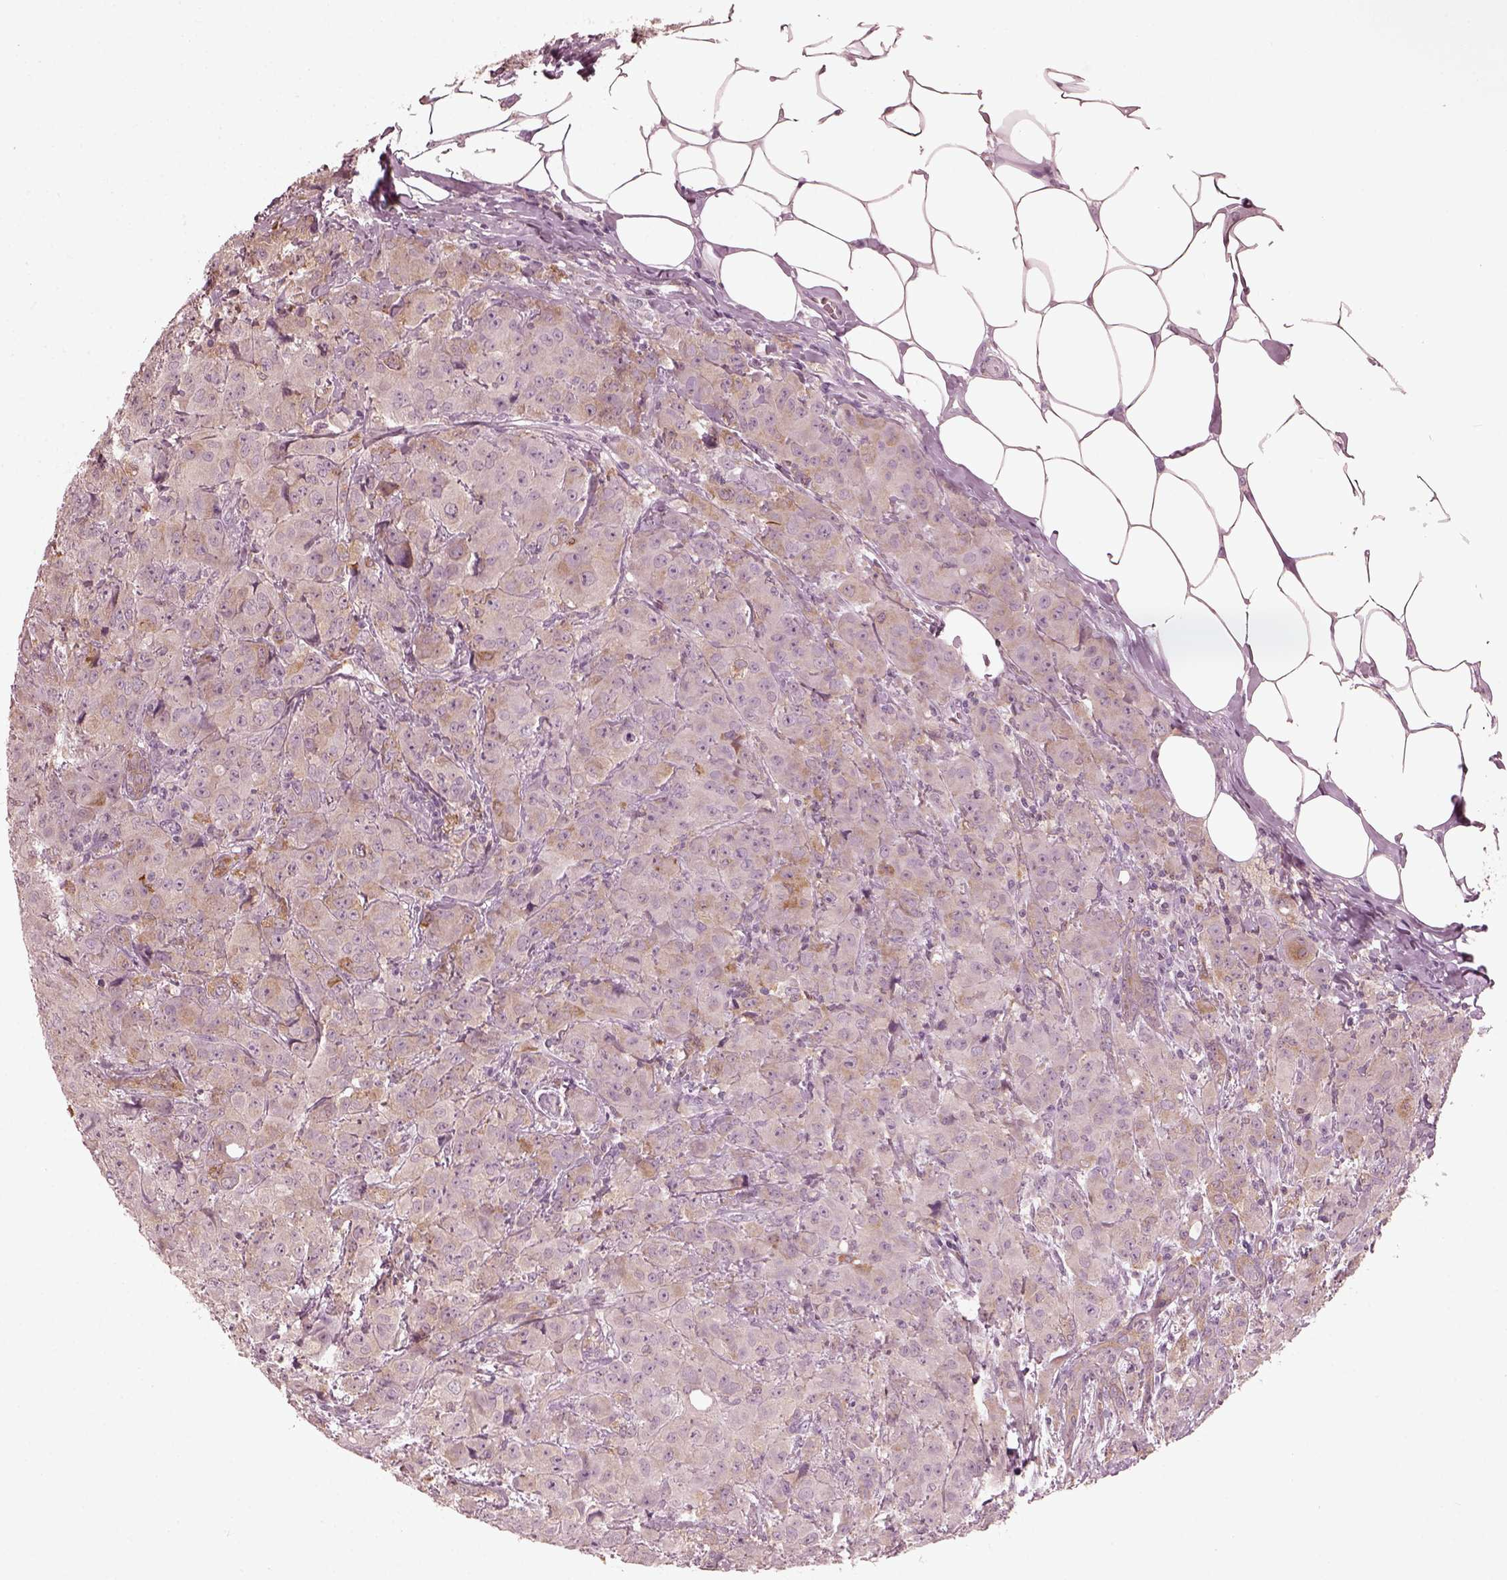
{"staining": {"intensity": "moderate", "quantity": "<25%", "location": "cytoplasmic/membranous"}, "tissue": "breast cancer", "cell_type": "Tumor cells", "image_type": "cancer", "snomed": [{"axis": "morphology", "description": "Normal tissue, NOS"}, {"axis": "morphology", "description": "Duct carcinoma"}, {"axis": "topography", "description": "Breast"}], "caption": "An image showing moderate cytoplasmic/membranous expression in approximately <25% of tumor cells in breast cancer, as visualized by brown immunohistochemical staining.", "gene": "PSTPIP2", "patient": {"sex": "female", "age": 43}}